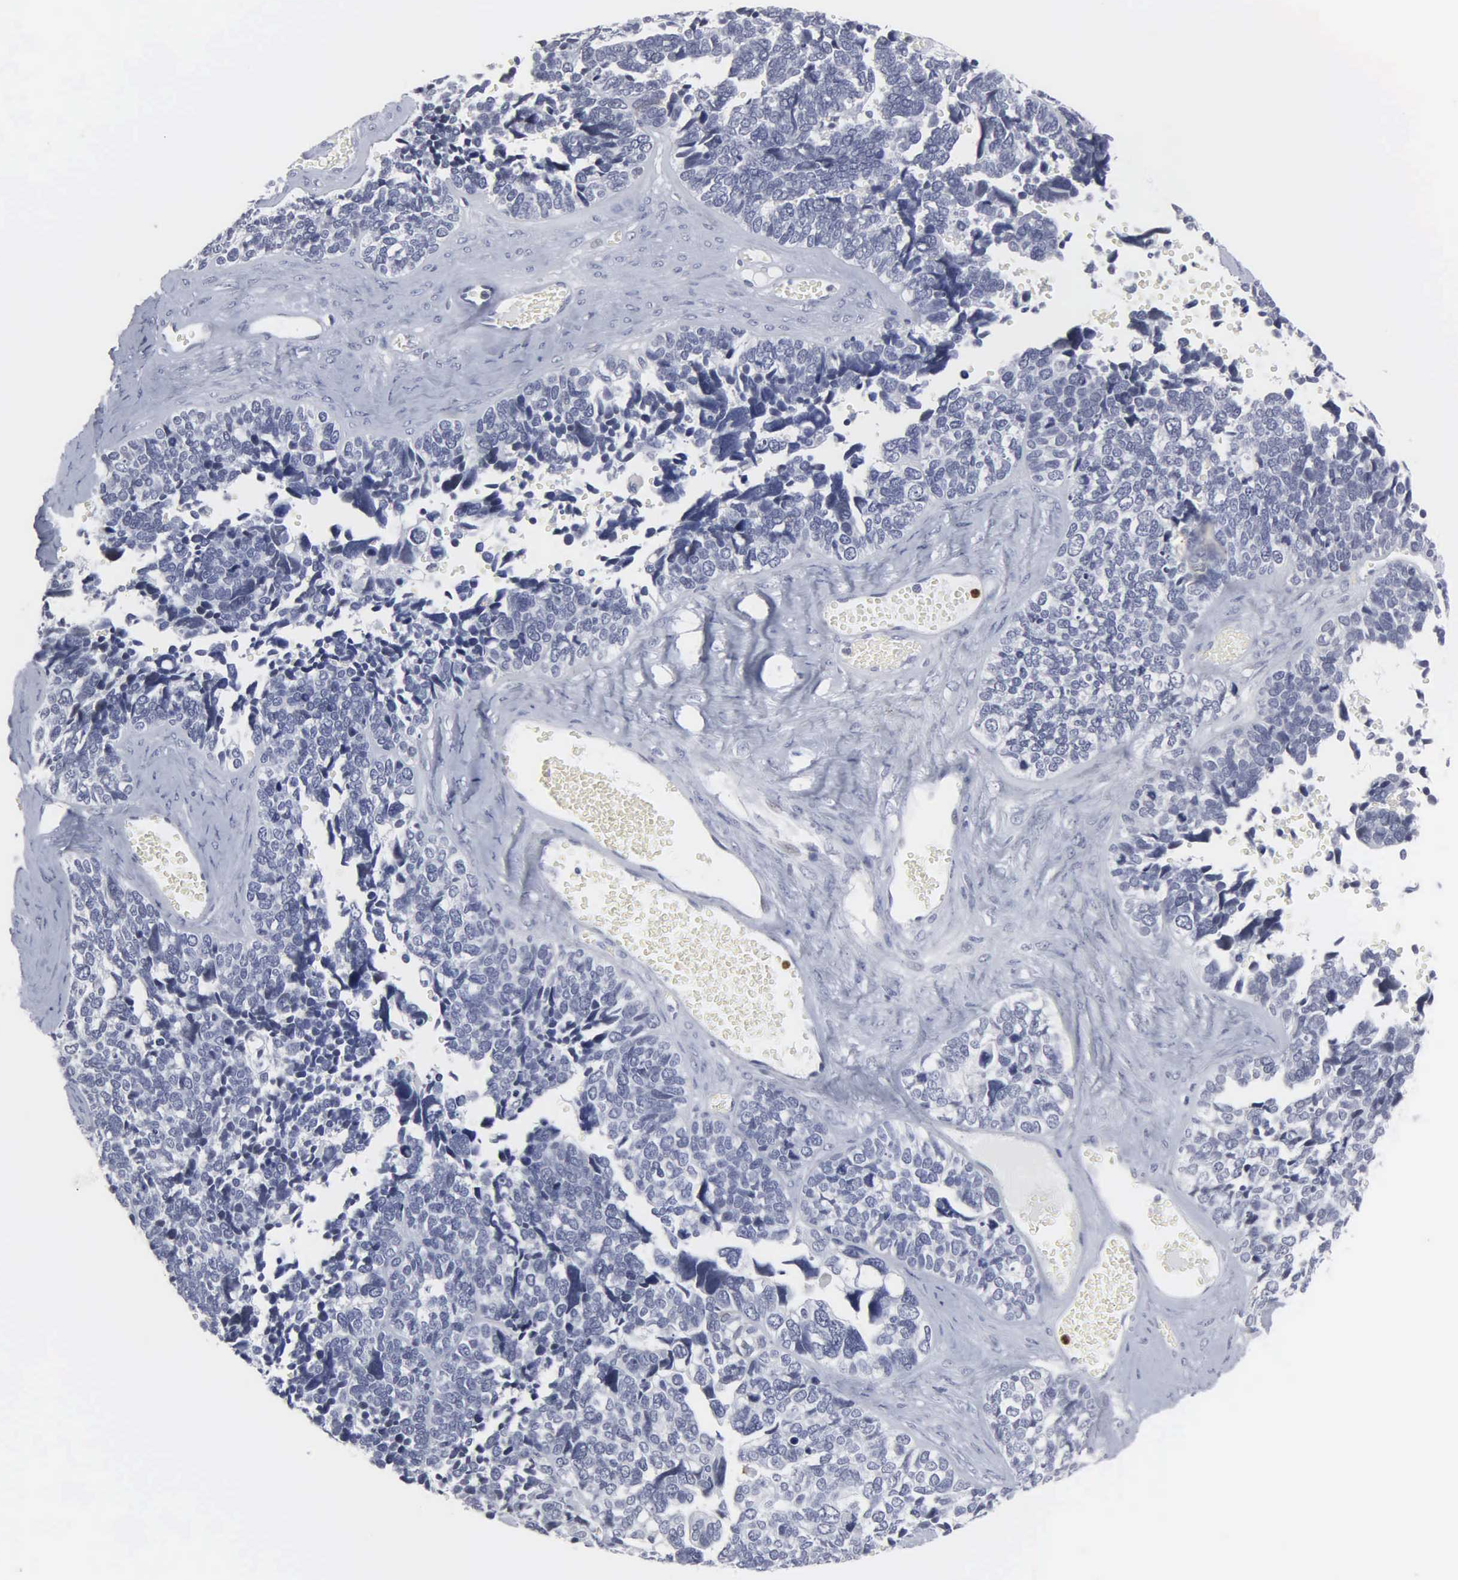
{"staining": {"intensity": "negative", "quantity": "none", "location": "none"}, "tissue": "ovarian cancer", "cell_type": "Tumor cells", "image_type": "cancer", "snomed": [{"axis": "morphology", "description": "Cystadenocarcinoma, serous, NOS"}, {"axis": "topography", "description": "Ovary"}], "caption": "IHC of serous cystadenocarcinoma (ovarian) displays no expression in tumor cells. (Brightfield microscopy of DAB (3,3'-diaminobenzidine) IHC at high magnification).", "gene": "SPIN3", "patient": {"sex": "female", "age": 77}}